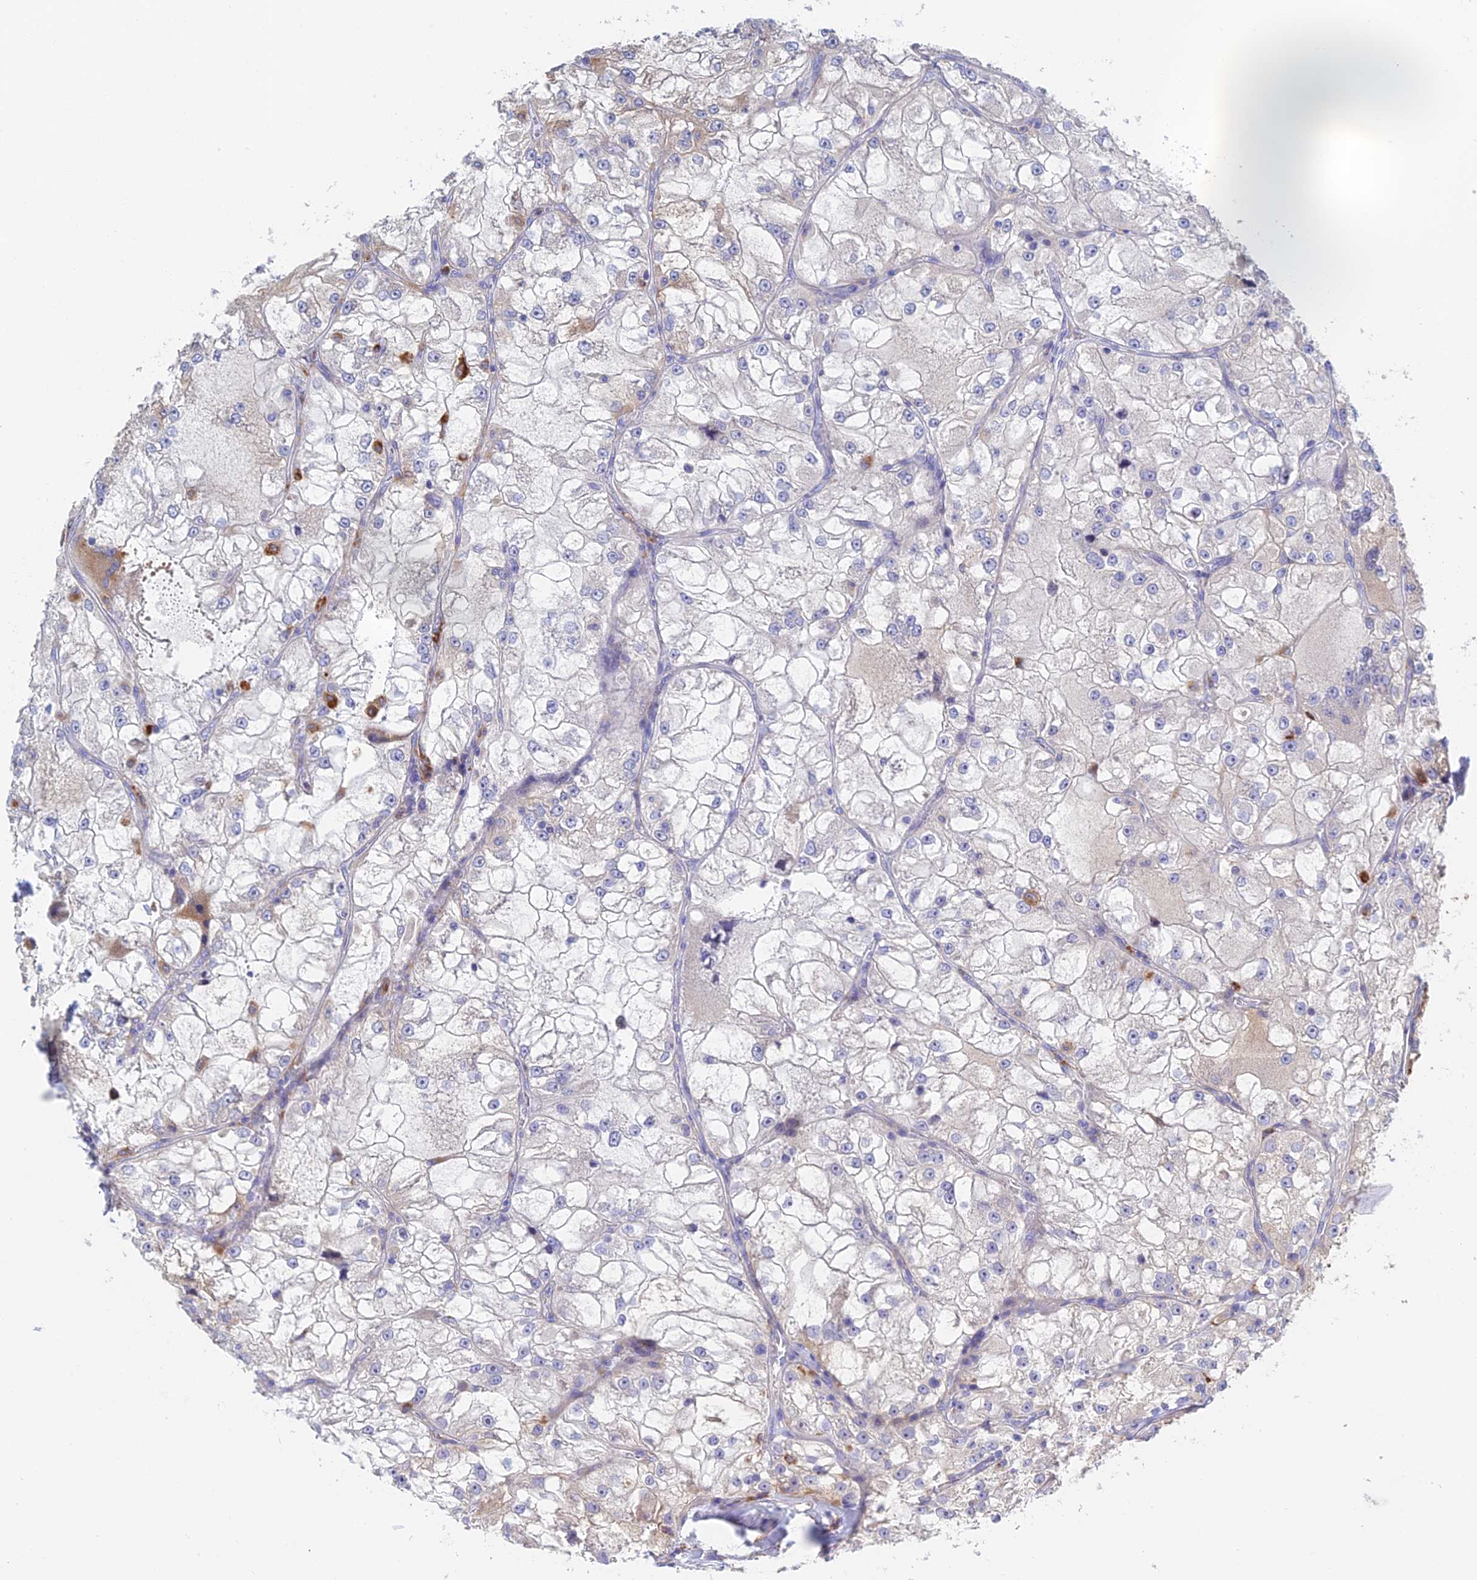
{"staining": {"intensity": "negative", "quantity": "none", "location": "none"}, "tissue": "renal cancer", "cell_type": "Tumor cells", "image_type": "cancer", "snomed": [{"axis": "morphology", "description": "Adenocarcinoma, NOS"}, {"axis": "topography", "description": "Kidney"}], "caption": "Tumor cells show no significant expression in renal adenocarcinoma. (Brightfield microscopy of DAB immunohistochemistry at high magnification).", "gene": "RPGRIP1L", "patient": {"sex": "female", "age": 72}}